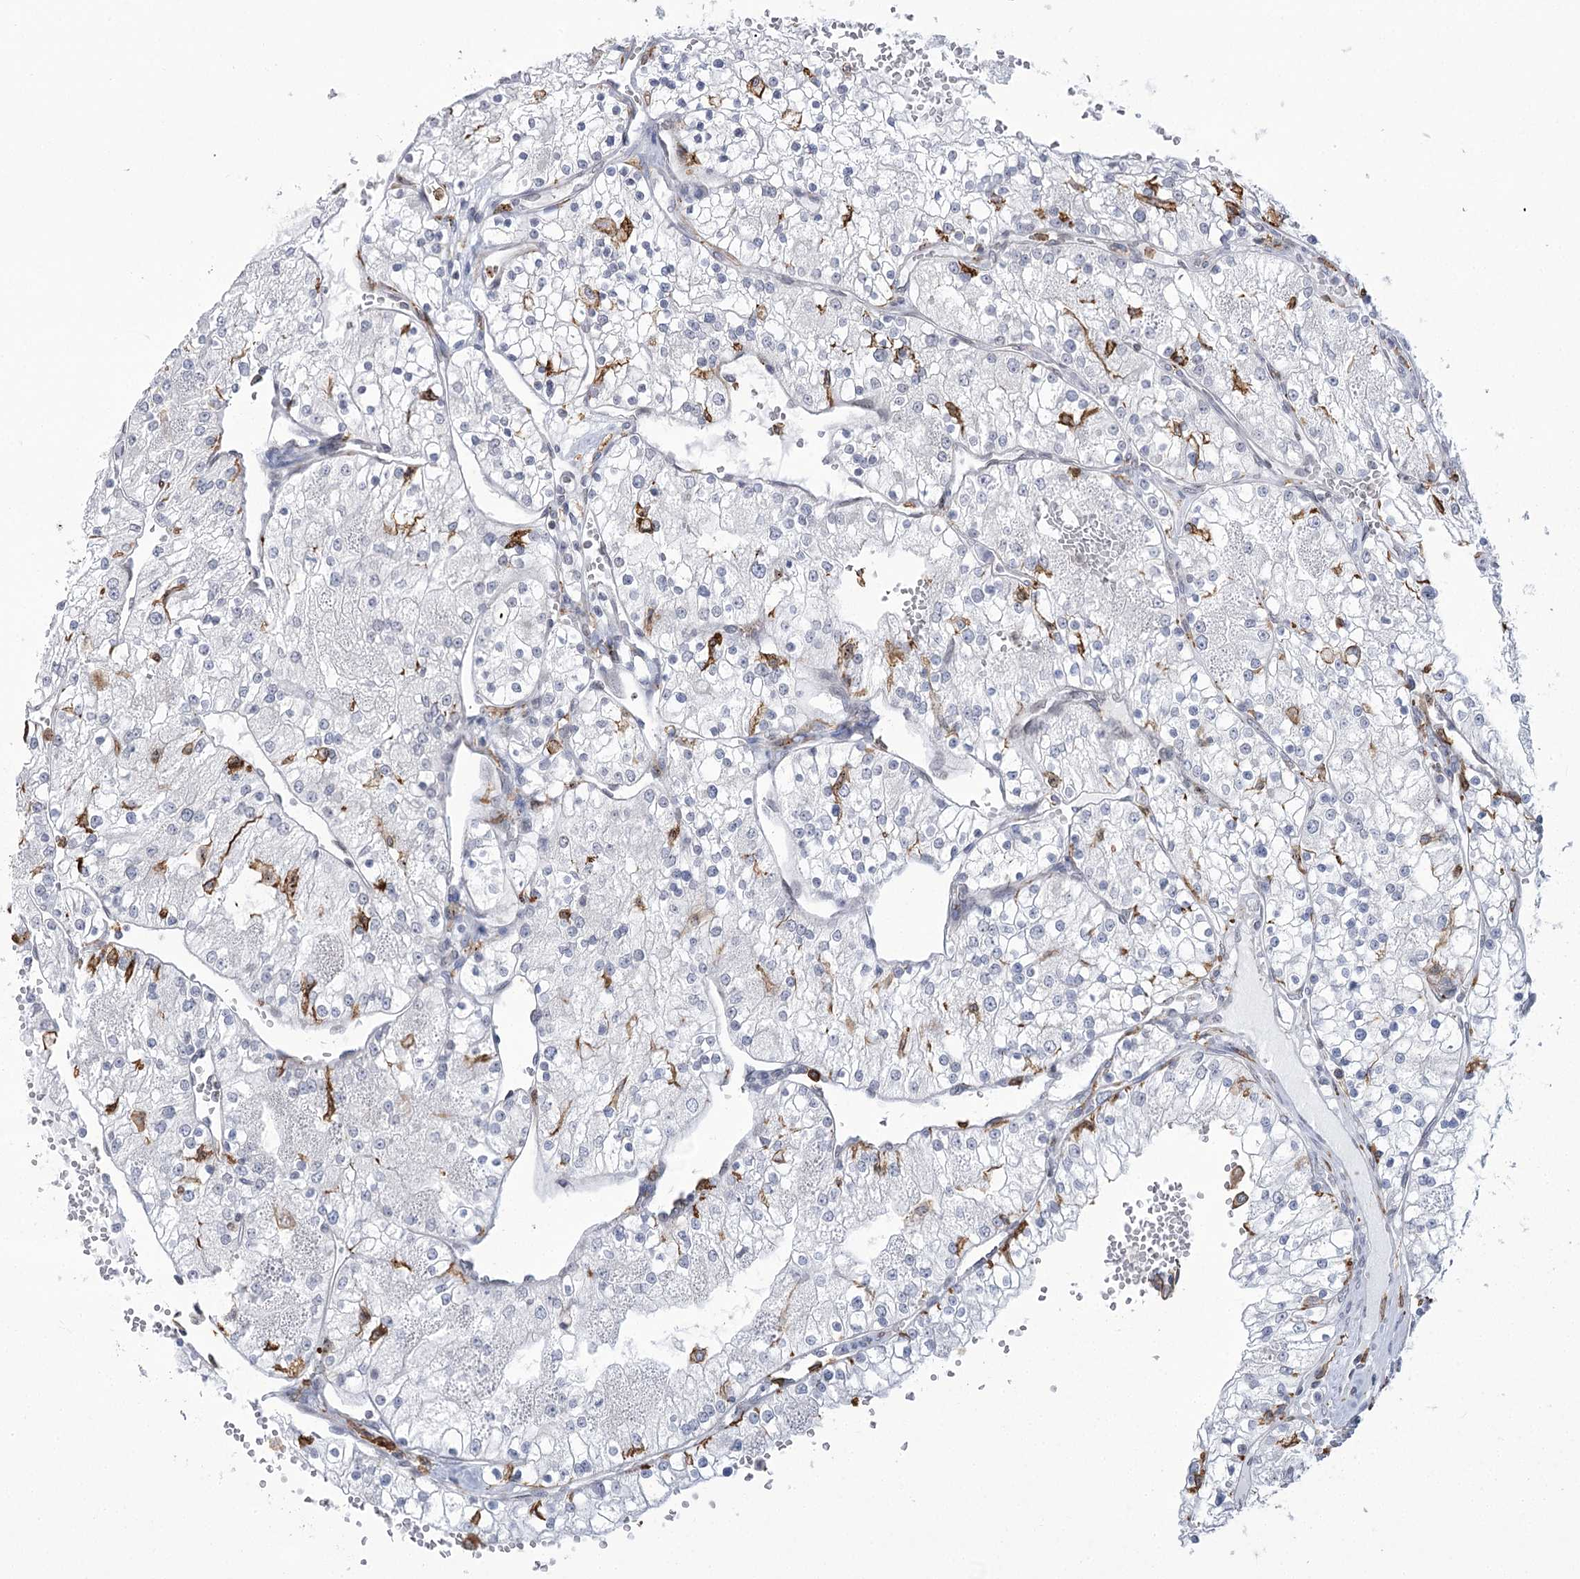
{"staining": {"intensity": "negative", "quantity": "none", "location": "none"}, "tissue": "renal cancer", "cell_type": "Tumor cells", "image_type": "cancer", "snomed": [{"axis": "morphology", "description": "Normal tissue, NOS"}, {"axis": "morphology", "description": "Adenocarcinoma, NOS"}, {"axis": "topography", "description": "Kidney"}], "caption": "Human renal cancer stained for a protein using immunohistochemistry displays no staining in tumor cells.", "gene": "C11orf1", "patient": {"sex": "male", "age": 68}}